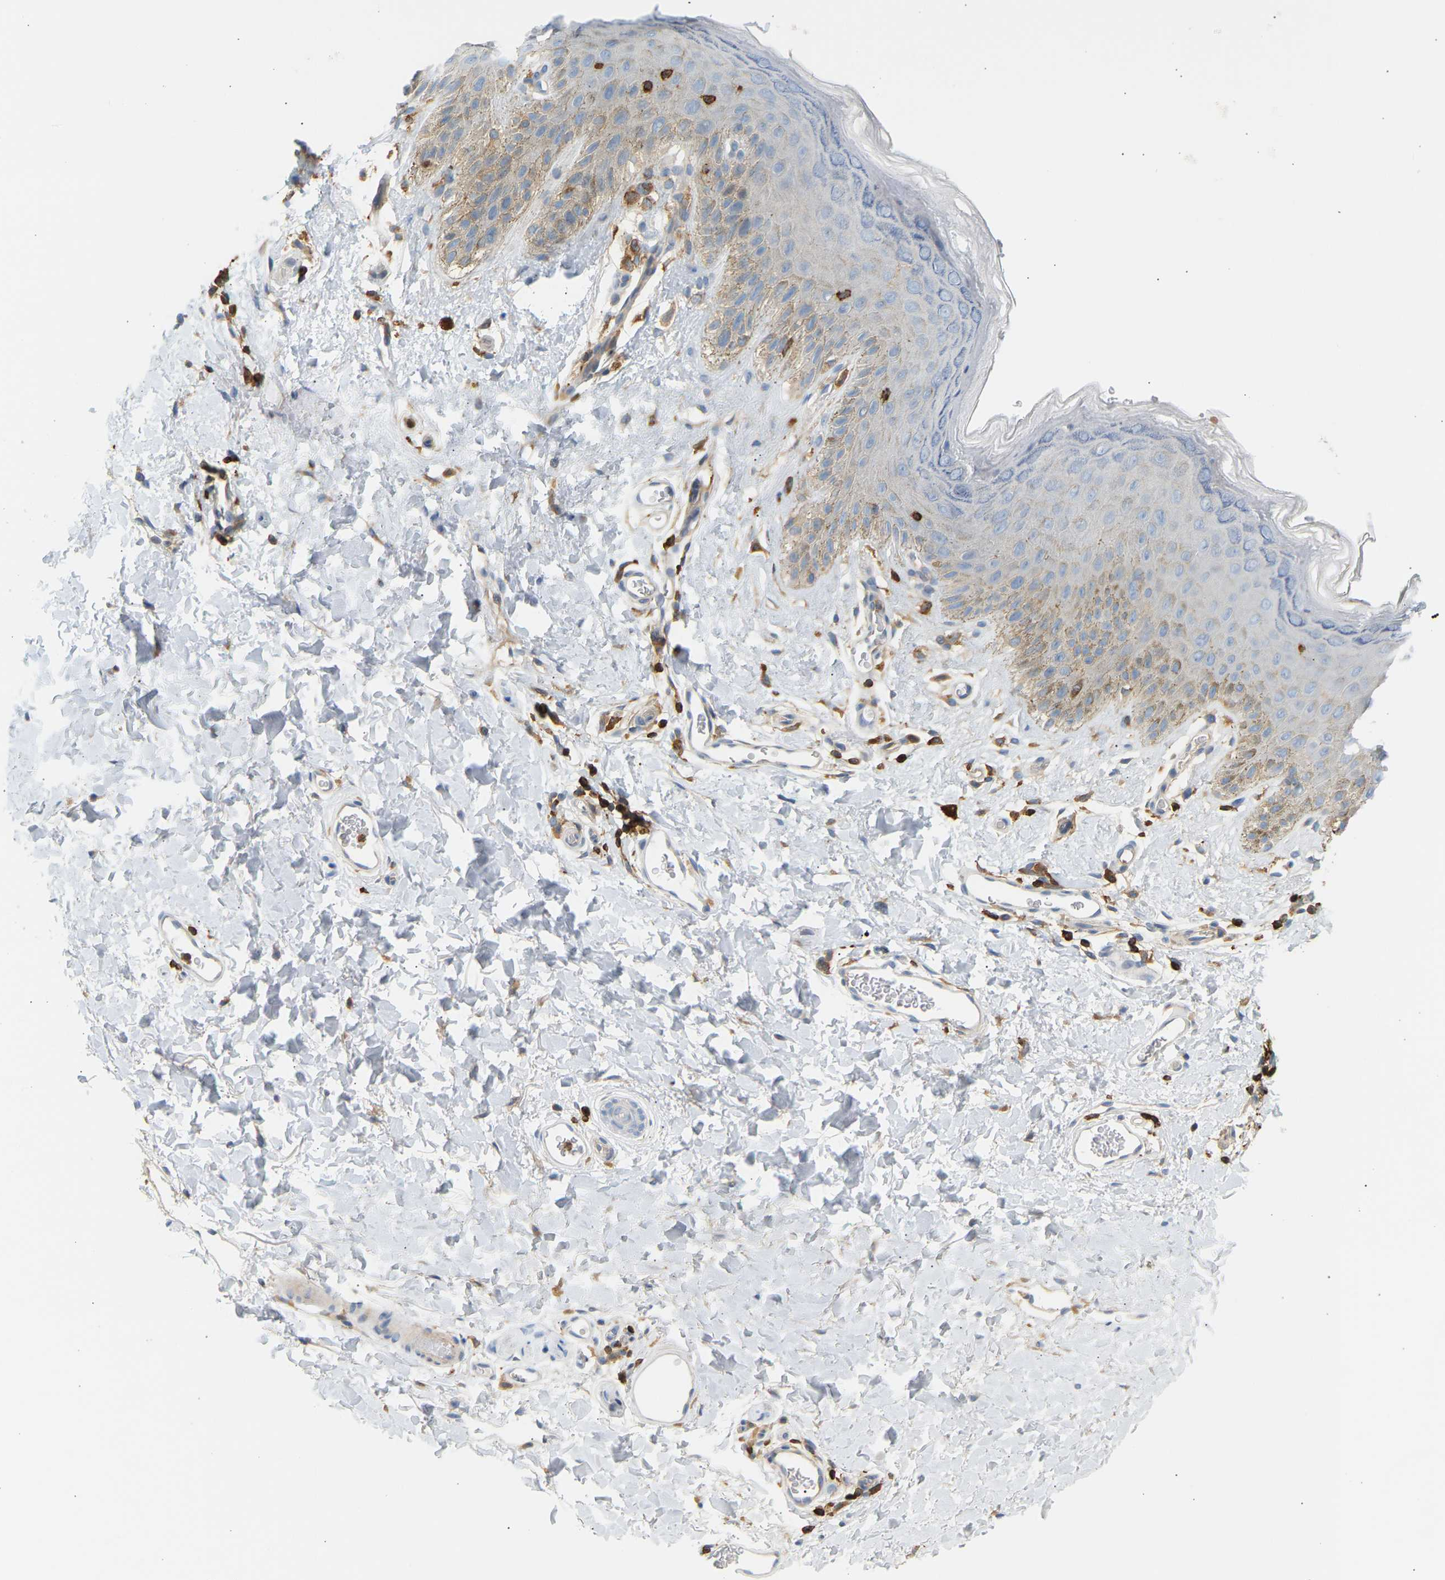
{"staining": {"intensity": "moderate", "quantity": "<25%", "location": "cytoplasmic/membranous"}, "tissue": "skin", "cell_type": "Epidermal cells", "image_type": "normal", "snomed": [{"axis": "morphology", "description": "Normal tissue, NOS"}, {"axis": "topography", "description": "Anal"}], "caption": "A high-resolution histopathology image shows immunohistochemistry staining of normal skin, which reveals moderate cytoplasmic/membranous staining in about <25% of epidermal cells. (DAB IHC, brown staining for protein, blue staining for nuclei).", "gene": "FNBP1", "patient": {"sex": "male", "age": 44}}